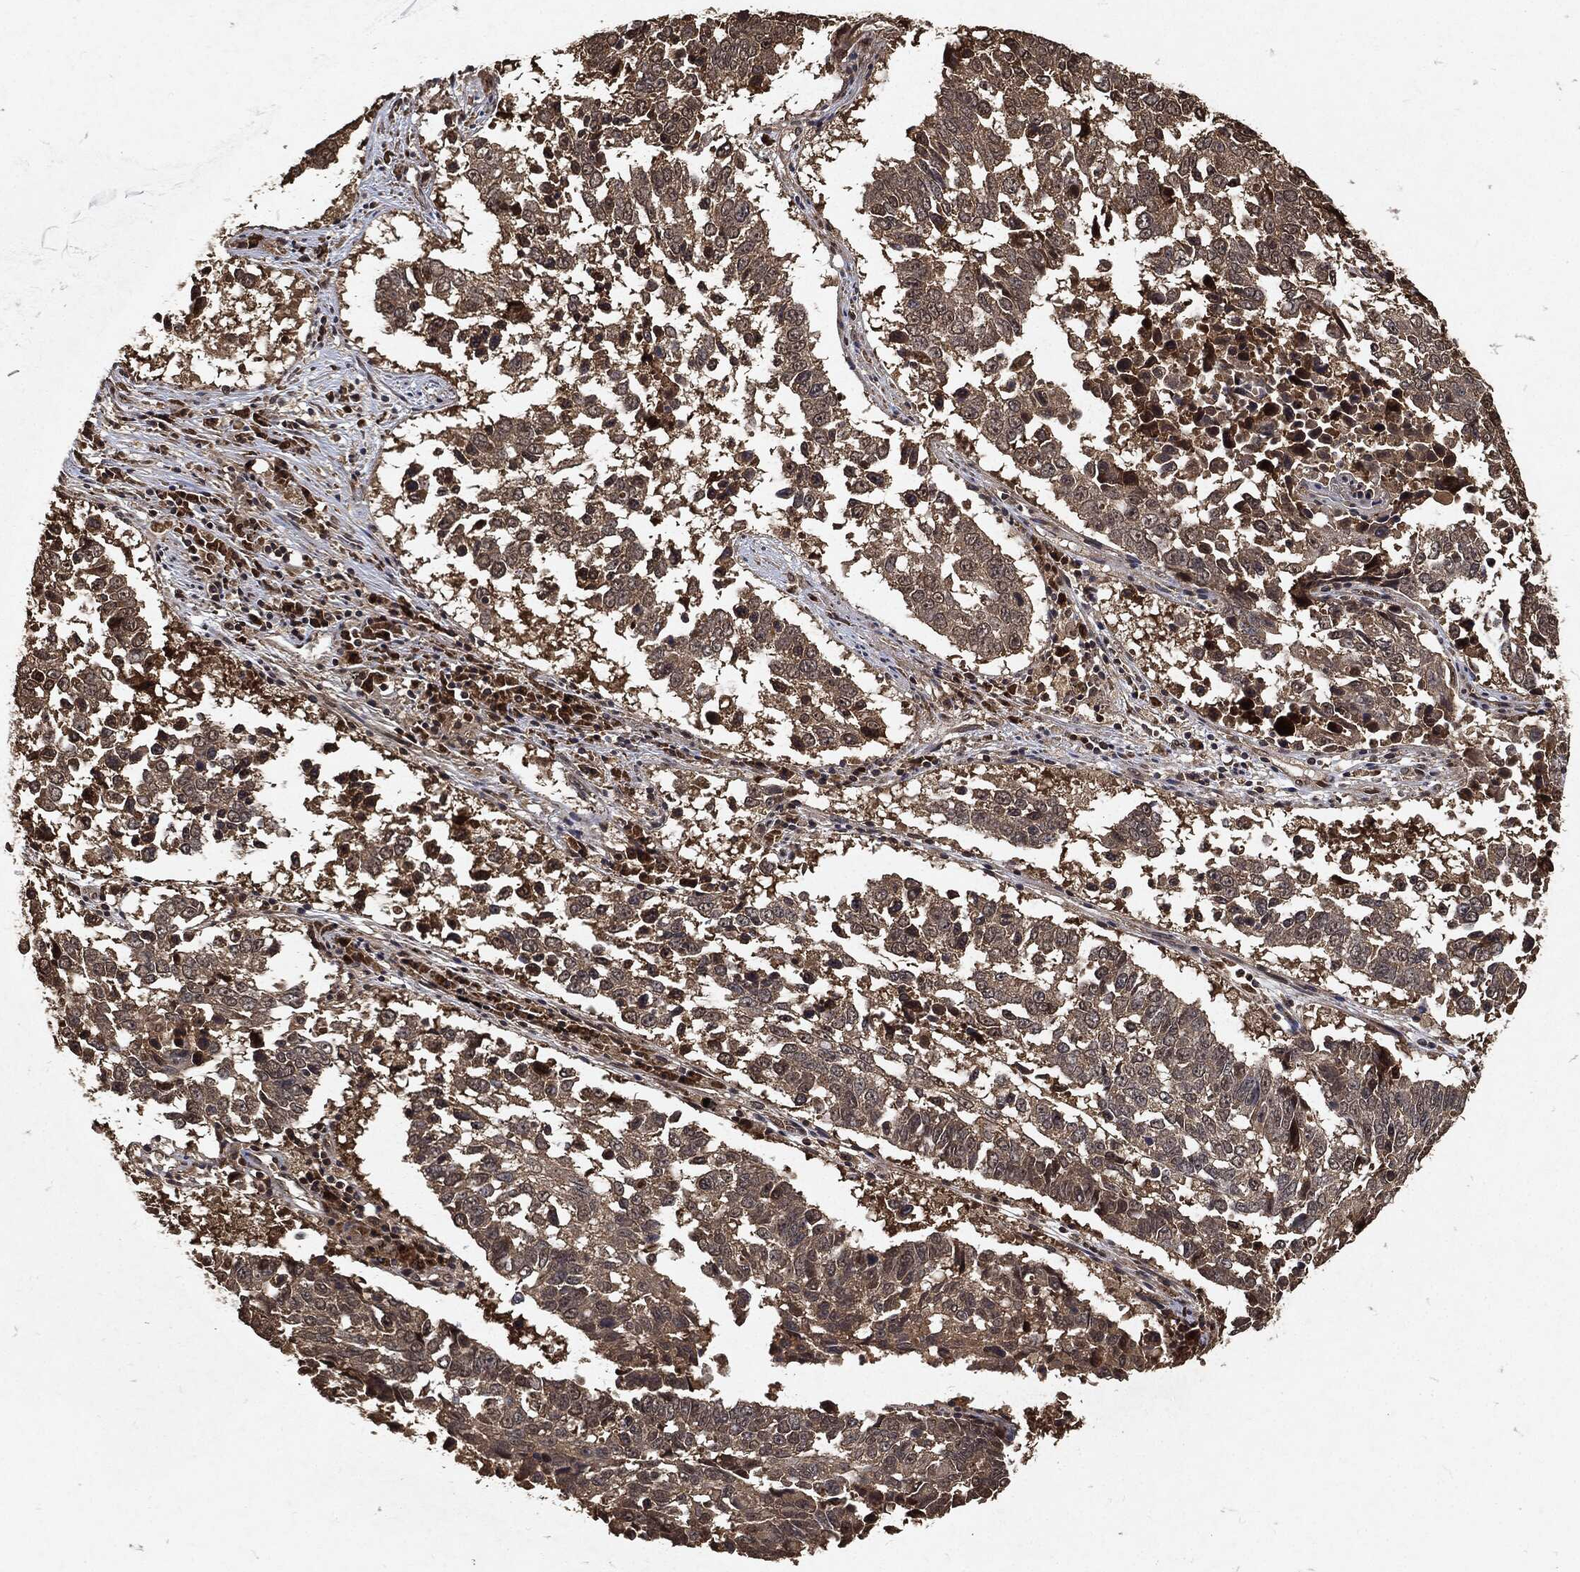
{"staining": {"intensity": "weak", "quantity": ">75%", "location": "cytoplasmic/membranous"}, "tissue": "lung cancer", "cell_type": "Tumor cells", "image_type": "cancer", "snomed": [{"axis": "morphology", "description": "Squamous cell carcinoma, NOS"}, {"axis": "topography", "description": "Lung"}], "caption": "Protein expression analysis of lung cancer (squamous cell carcinoma) reveals weak cytoplasmic/membranous staining in approximately >75% of tumor cells.", "gene": "ZNF226", "patient": {"sex": "male", "age": 82}}